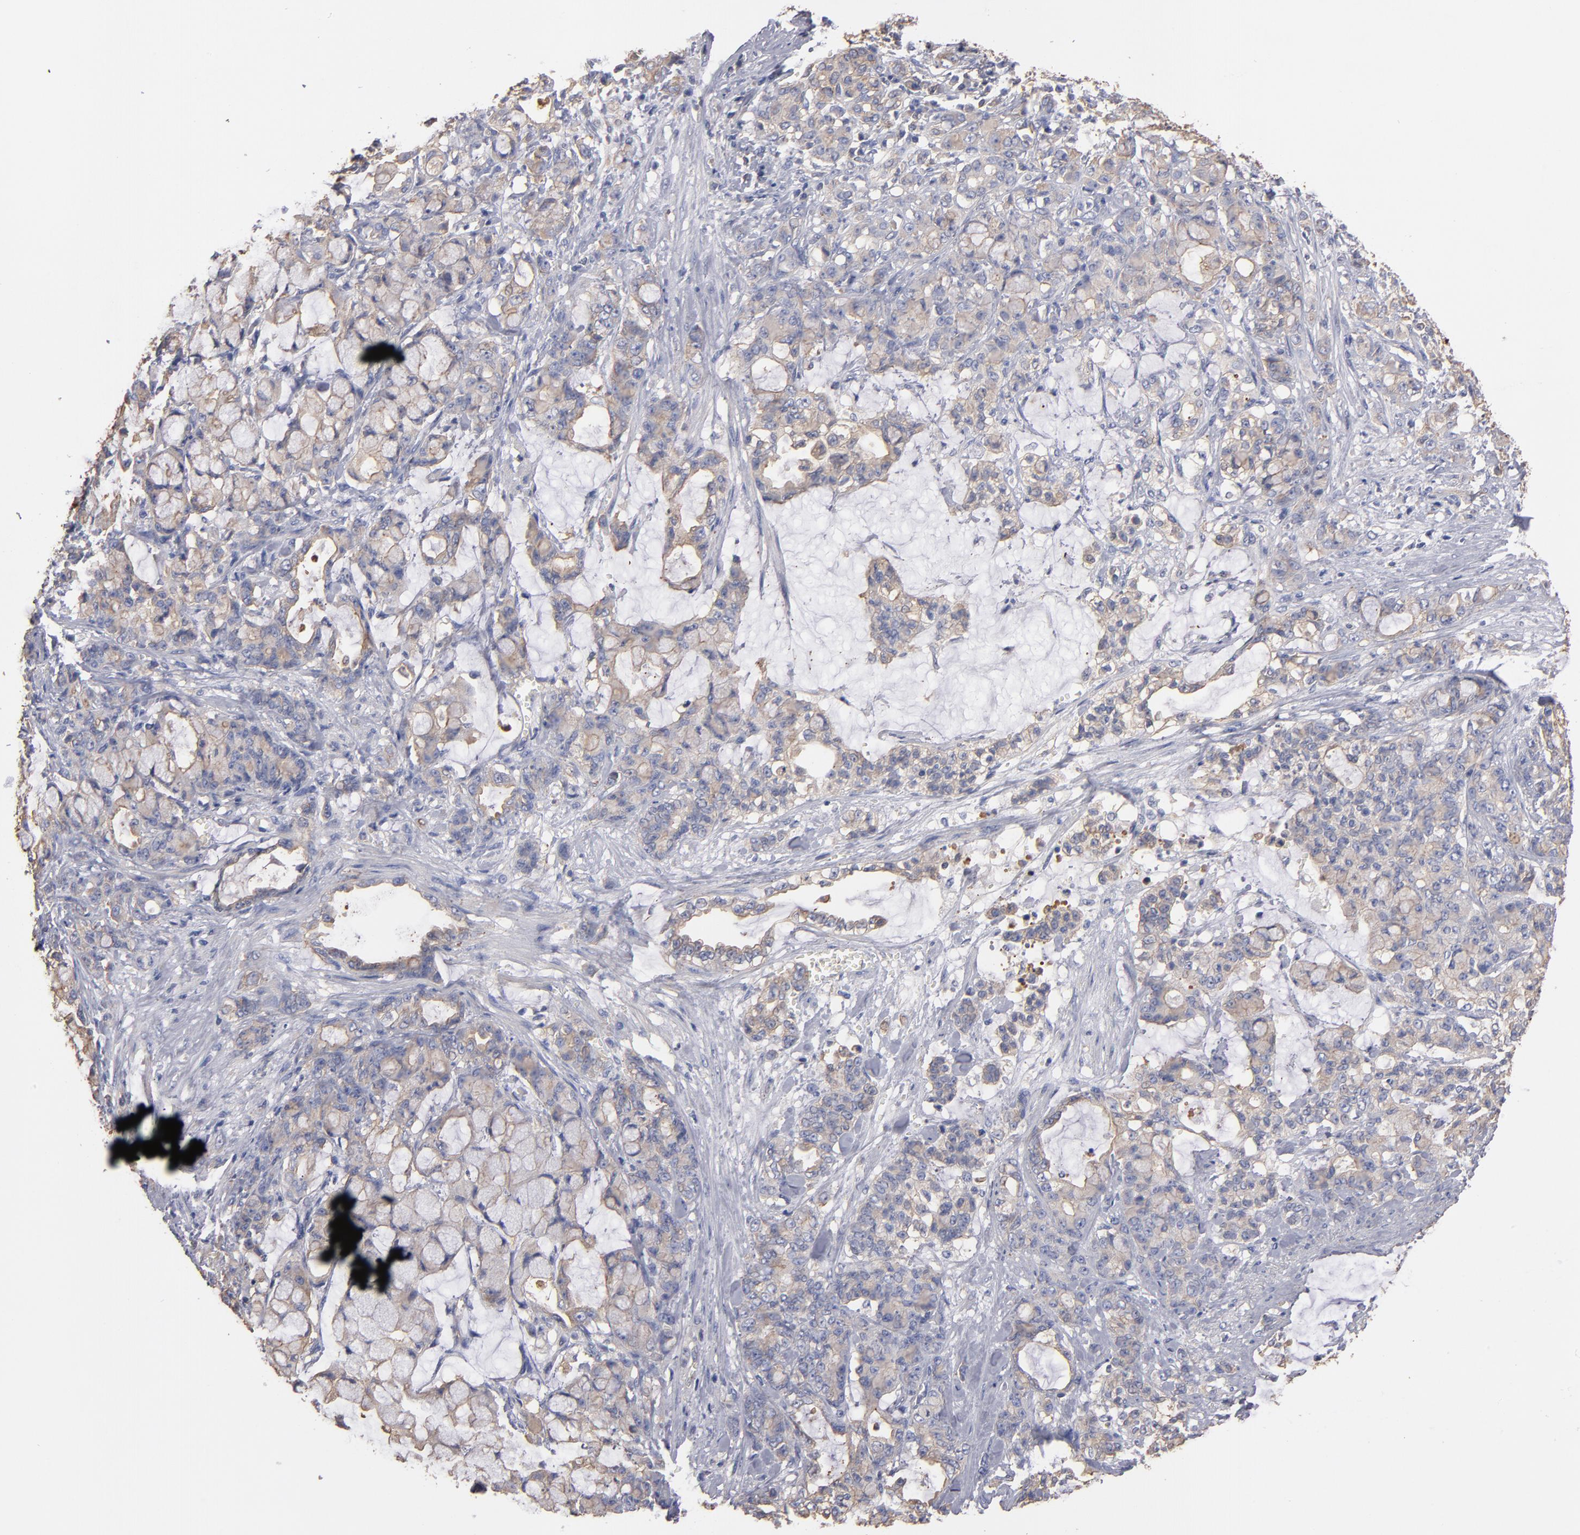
{"staining": {"intensity": "weak", "quantity": "25%-75%", "location": "cytoplasmic/membranous"}, "tissue": "pancreatic cancer", "cell_type": "Tumor cells", "image_type": "cancer", "snomed": [{"axis": "morphology", "description": "Adenocarcinoma, NOS"}, {"axis": "topography", "description": "Pancreas"}], "caption": "A histopathology image showing weak cytoplasmic/membranous positivity in approximately 25%-75% of tumor cells in adenocarcinoma (pancreatic), as visualized by brown immunohistochemical staining.", "gene": "ESYT2", "patient": {"sex": "female", "age": 73}}